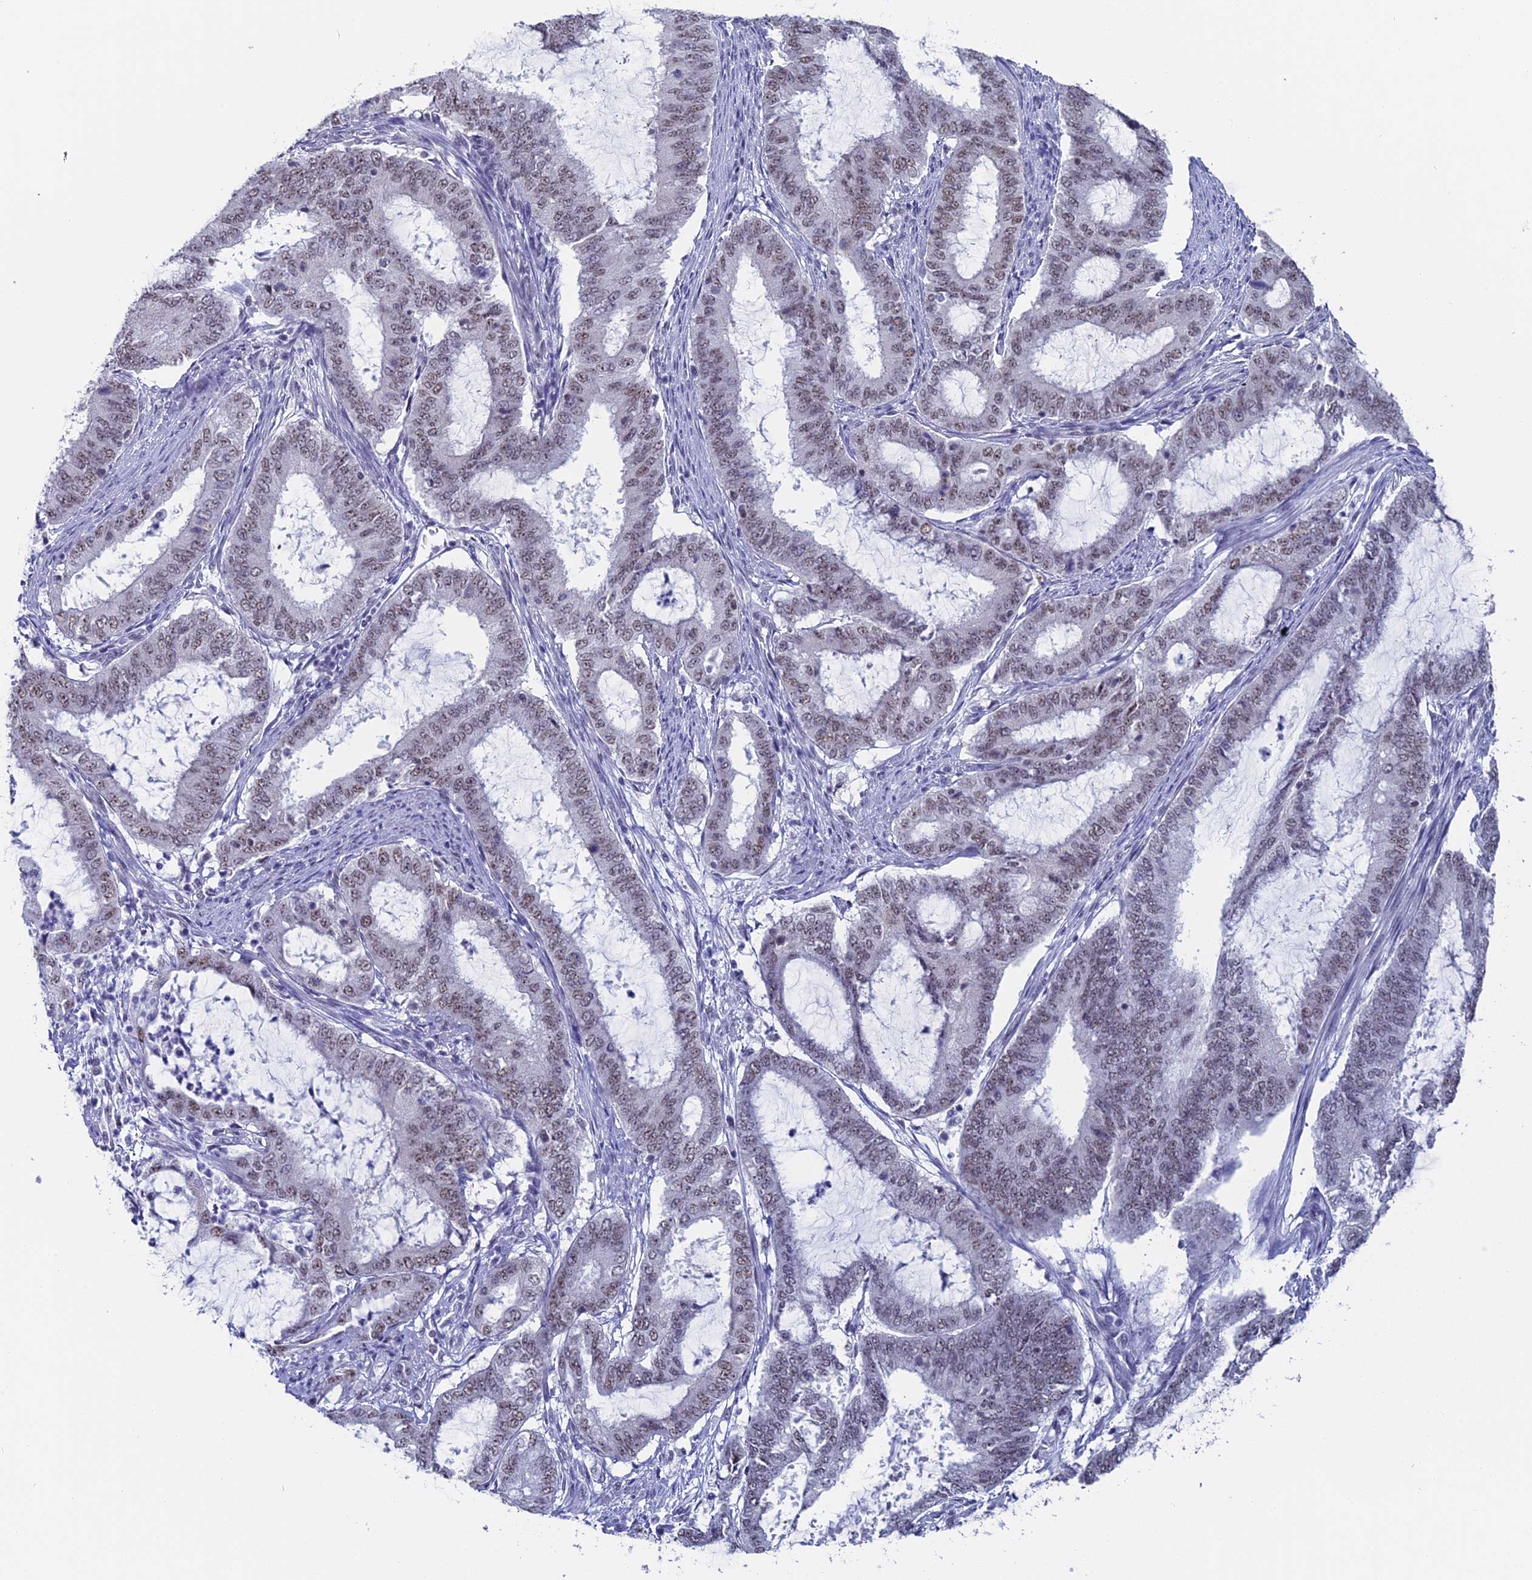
{"staining": {"intensity": "weak", "quantity": ">75%", "location": "nuclear"}, "tissue": "endometrial cancer", "cell_type": "Tumor cells", "image_type": "cancer", "snomed": [{"axis": "morphology", "description": "Adenocarcinoma, NOS"}, {"axis": "topography", "description": "Endometrium"}], "caption": "Immunohistochemistry of human adenocarcinoma (endometrial) demonstrates low levels of weak nuclear staining in approximately >75% of tumor cells. (Stains: DAB (3,3'-diaminobenzidine) in brown, nuclei in blue, Microscopy: brightfield microscopy at high magnification).", "gene": "CD2BP2", "patient": {"sex": "female", "age": 51}}